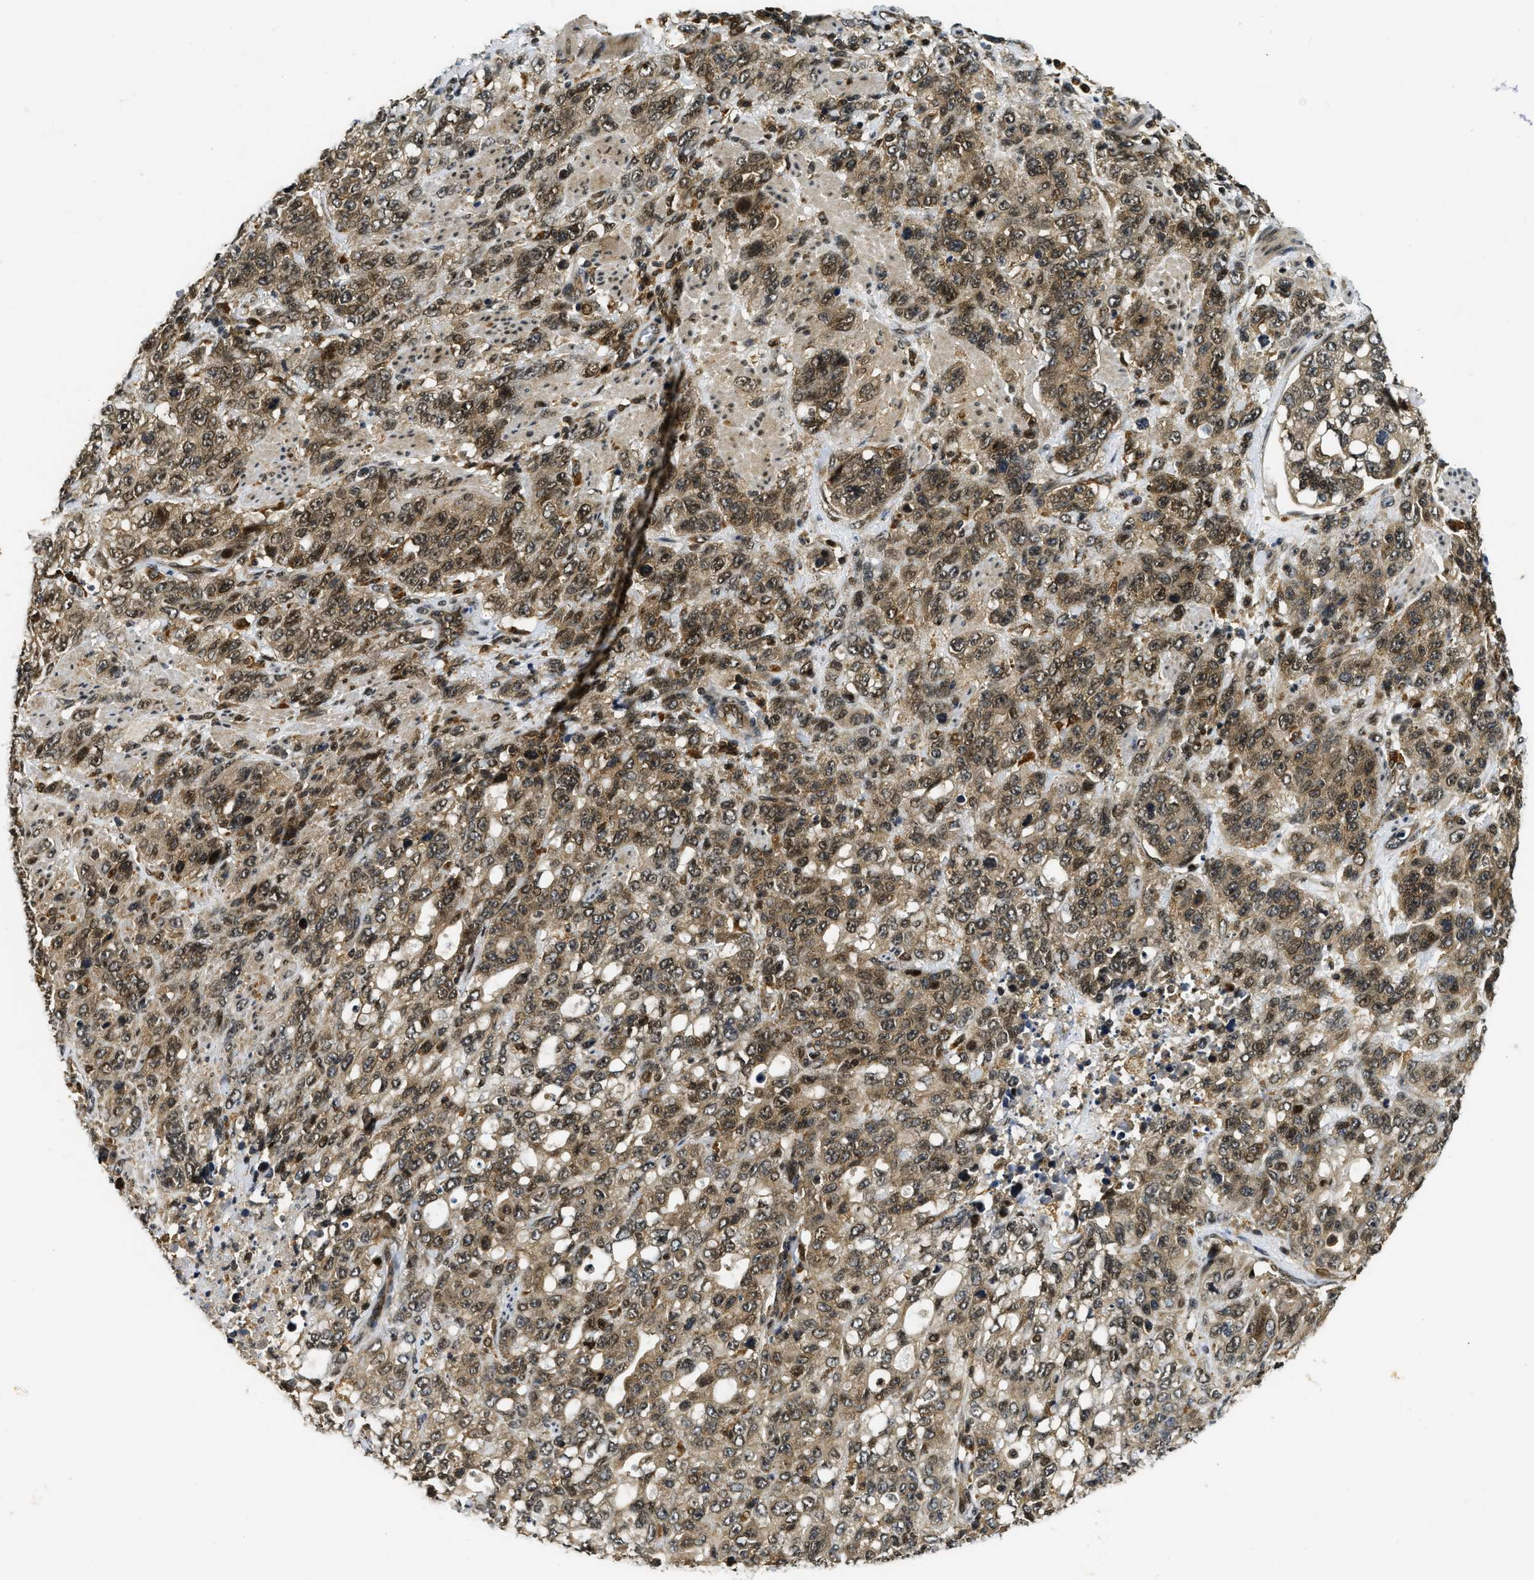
{"staining": {"intensity": "moderate", "quantity": ">75%", "location": "cytoplasmic/membranous,nuclear"}, "tissue": "stomach cancer", "cell_type": "Tumor cells", "image_type": "cancer", "snomed": [{"axis": "morphology", "description": "Adenocarcinoma, NOS"}, {"axis": "topography", "description": "Stomach"}], "caption": "Stomach adenocarcinoma was stained to show a protein in brown. There is medium levels of moderate cytoplasmic/membranous and nuclear positivity in about >75% of tumor cells. (DAB = brown stain, brightfield microscopy at high magnification).", "gene": "ADSL", "patient": {"sex": "male", "age": 48}}